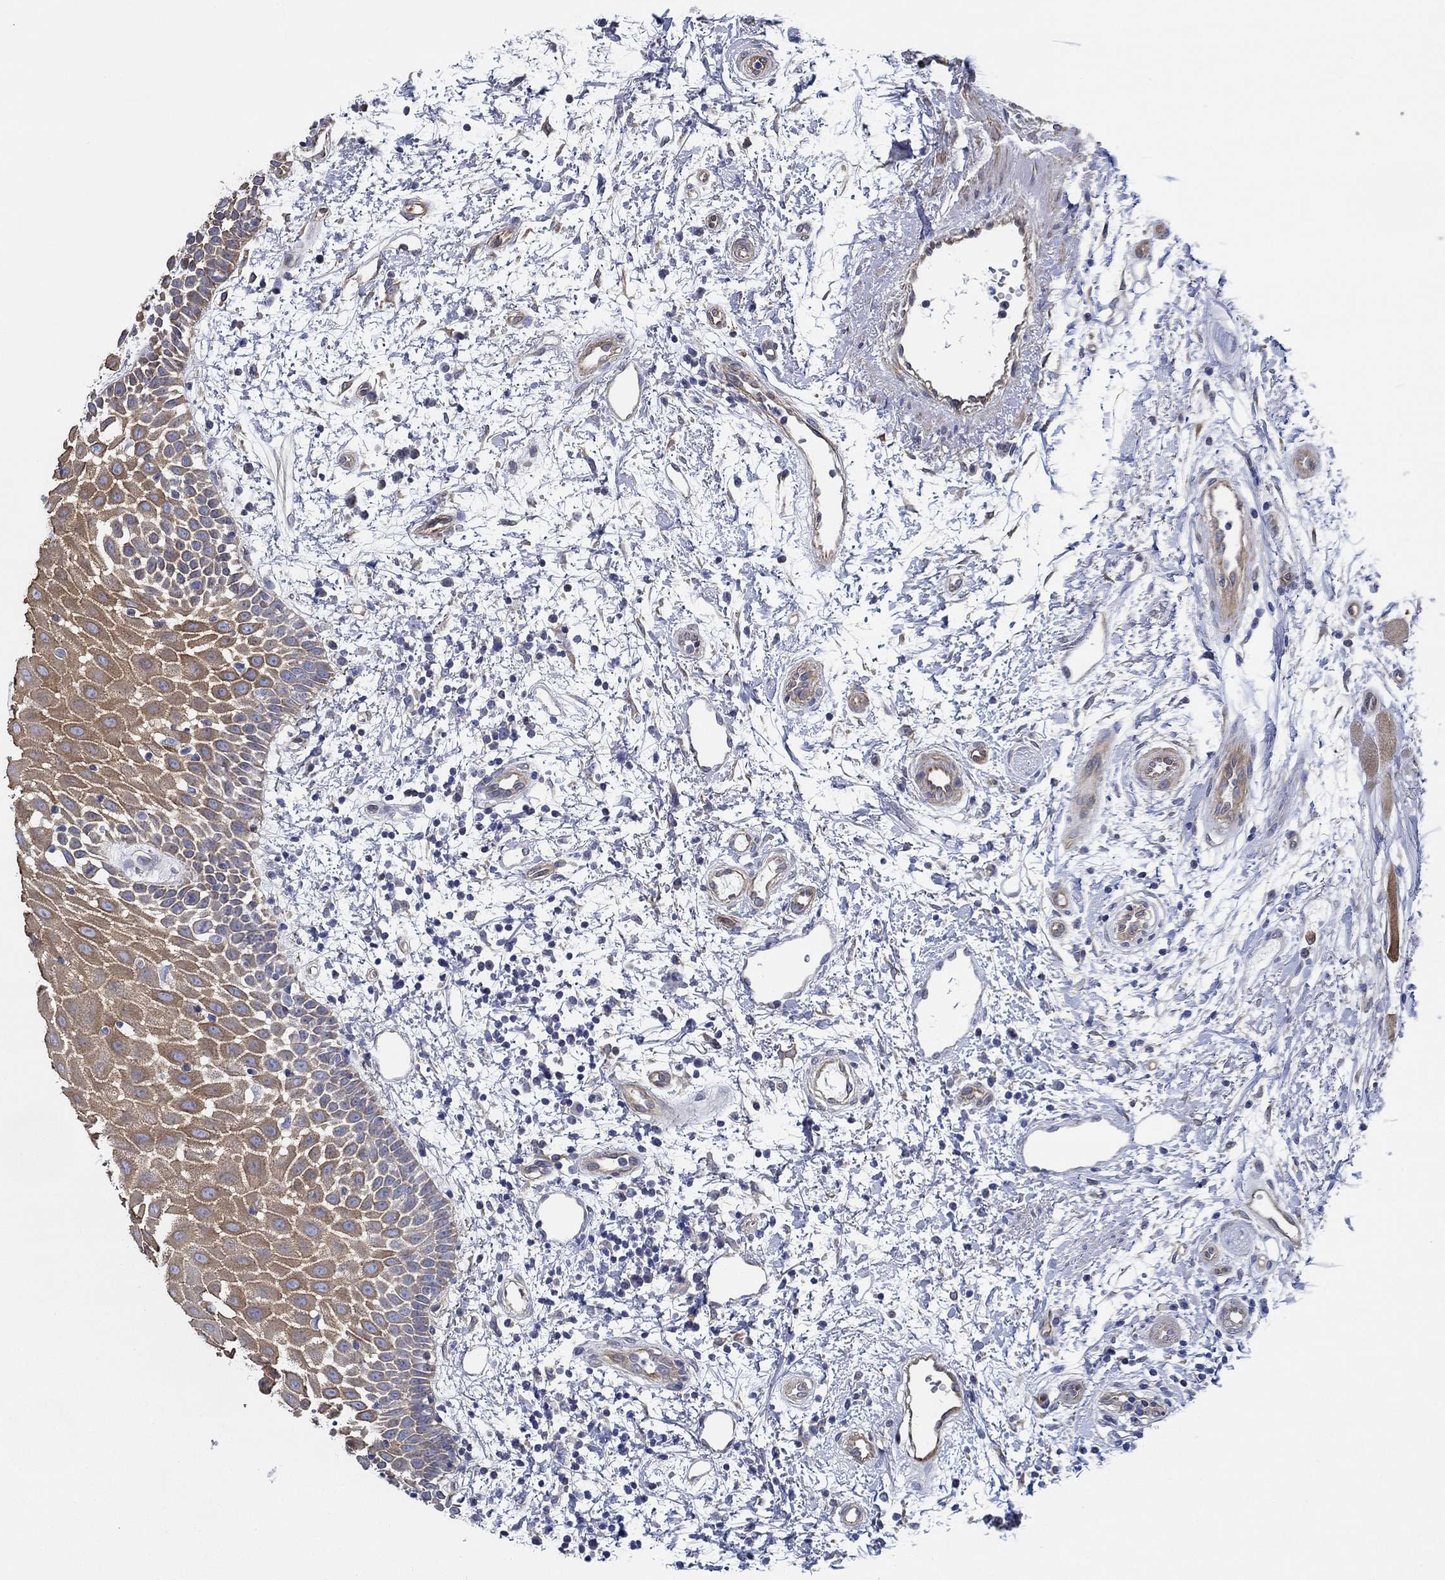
{"staining": {"intensity": "moderate", "quantity": ">75%", "location": "cytoplasmic/membranous"}, "tissue": "oral mucosa", "cell_type": "Squamous epithelial cells", "image_type": "normal", "snomed": [{"axis": "morphology", "description": "Normal tissue, NOS"}, {"axis": "morphology", "description": "Squamous cell carcinoma, NOS"}, {"axis": "topography", "description": "Oral tissue"}, {"axis": "topography", "description": "Head-Neck"}], "caption": "The histopathology image reveals a brown stain indicating the presence of a protein in the cytoplasmic/membranous of squamous epithelial cells in oral mucosa.", "gene": "FMN1", "patient": {"sex": "female", "age": 75}}